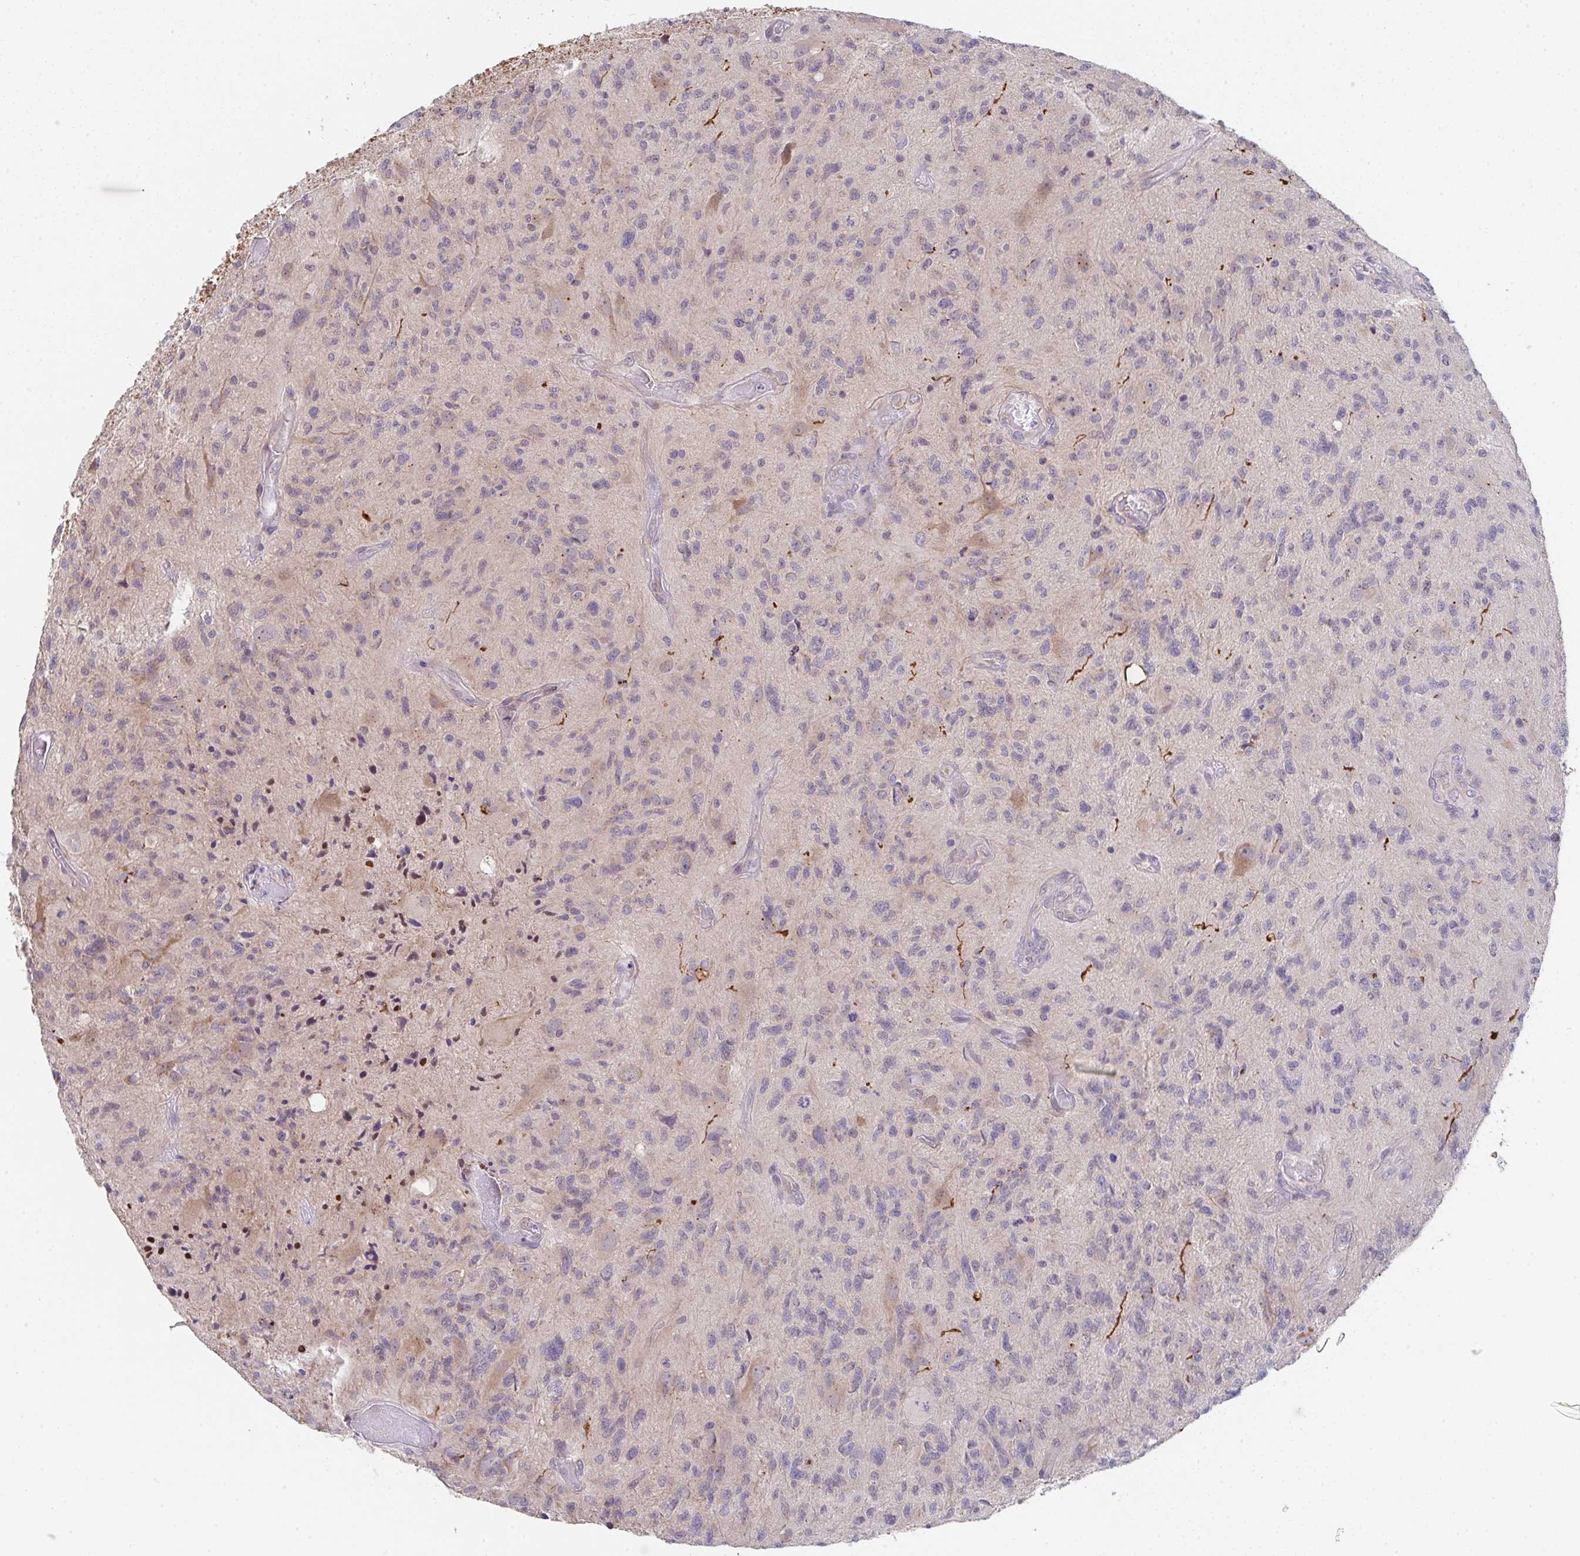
{"staining": {"intensity": "negative", "quantity": "none", "location": "none"}, "tissue": "glioma", "cell_type": "Tumor cells", "image_type": "cancer", "snomed": [{"axis": "morphology", "description": "Glioma, malignant, High grade"}, {"axis": "topography", "description": "Brain"}], "caption": "High magnification brightfield microscopy of glioma stained with DAB (3,3'-diaminobenzidine) (brown) and counterstained with hematoxylin (blue): tumor cells show no significant positivity.", "gene": "TSPAN31", "patient": {"sex": "male", "age": 67}}